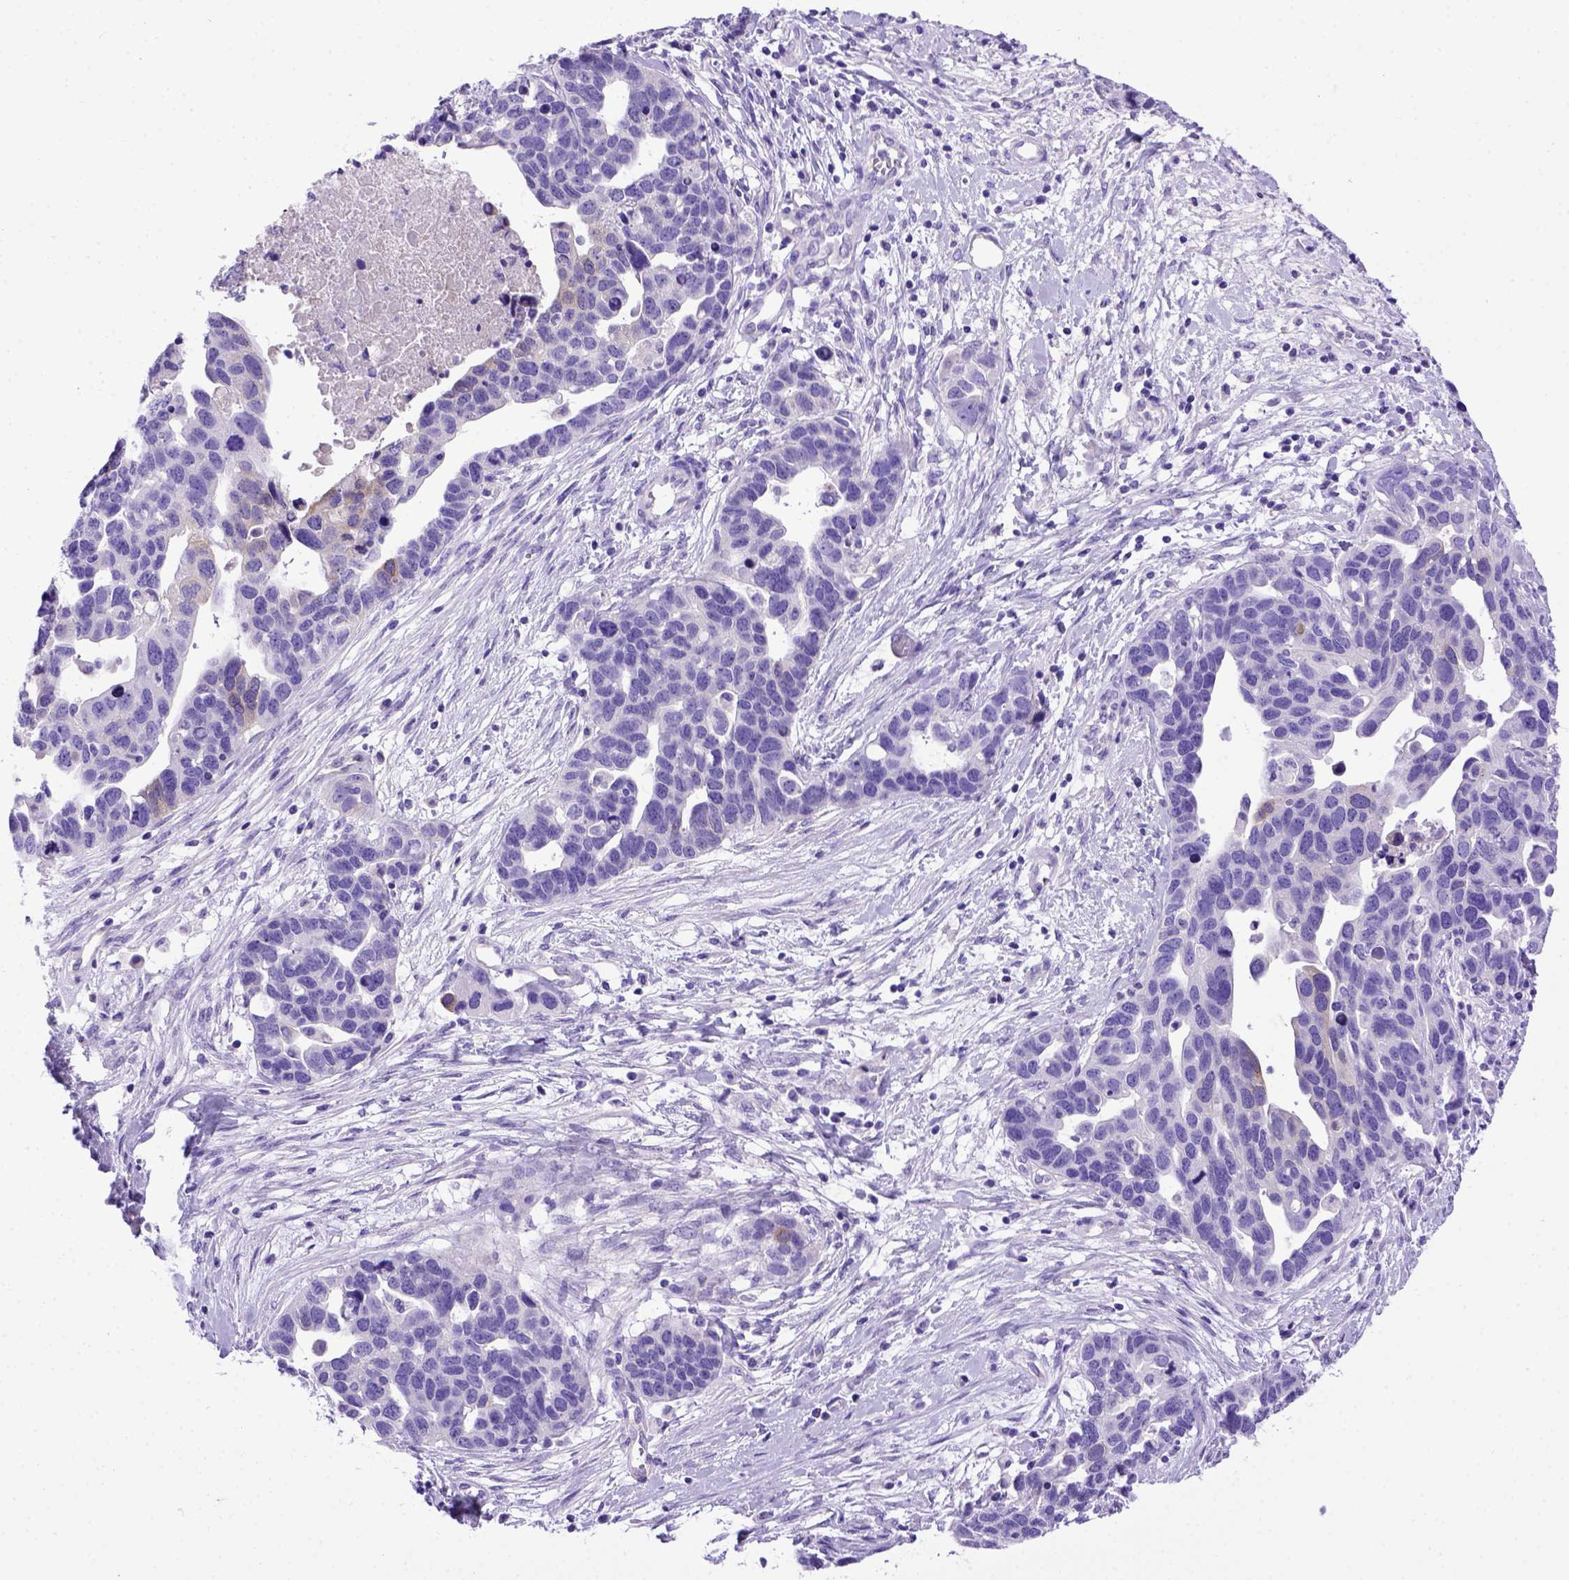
{"staining": {"intensity": "negative", "quantity": "none", "location": "none"}, "tissue": "ovarian cancer", "cell_type": "Tumor cells", "image_type": "cancer", "snomed": [{"axis": "morphology", "description": "Cystadenocarcinoma, serous, NOS"}, {"axis": "topography", "description": "Ovary"}], "caption": "Human ovarian serous cystadenocarcinoma stained for a protein using immunohistochemistry (IHC) demonstrates no positivity in tumor cells.", "gene": "PTGES", "patient": {"sex": "female", "age": 54}}